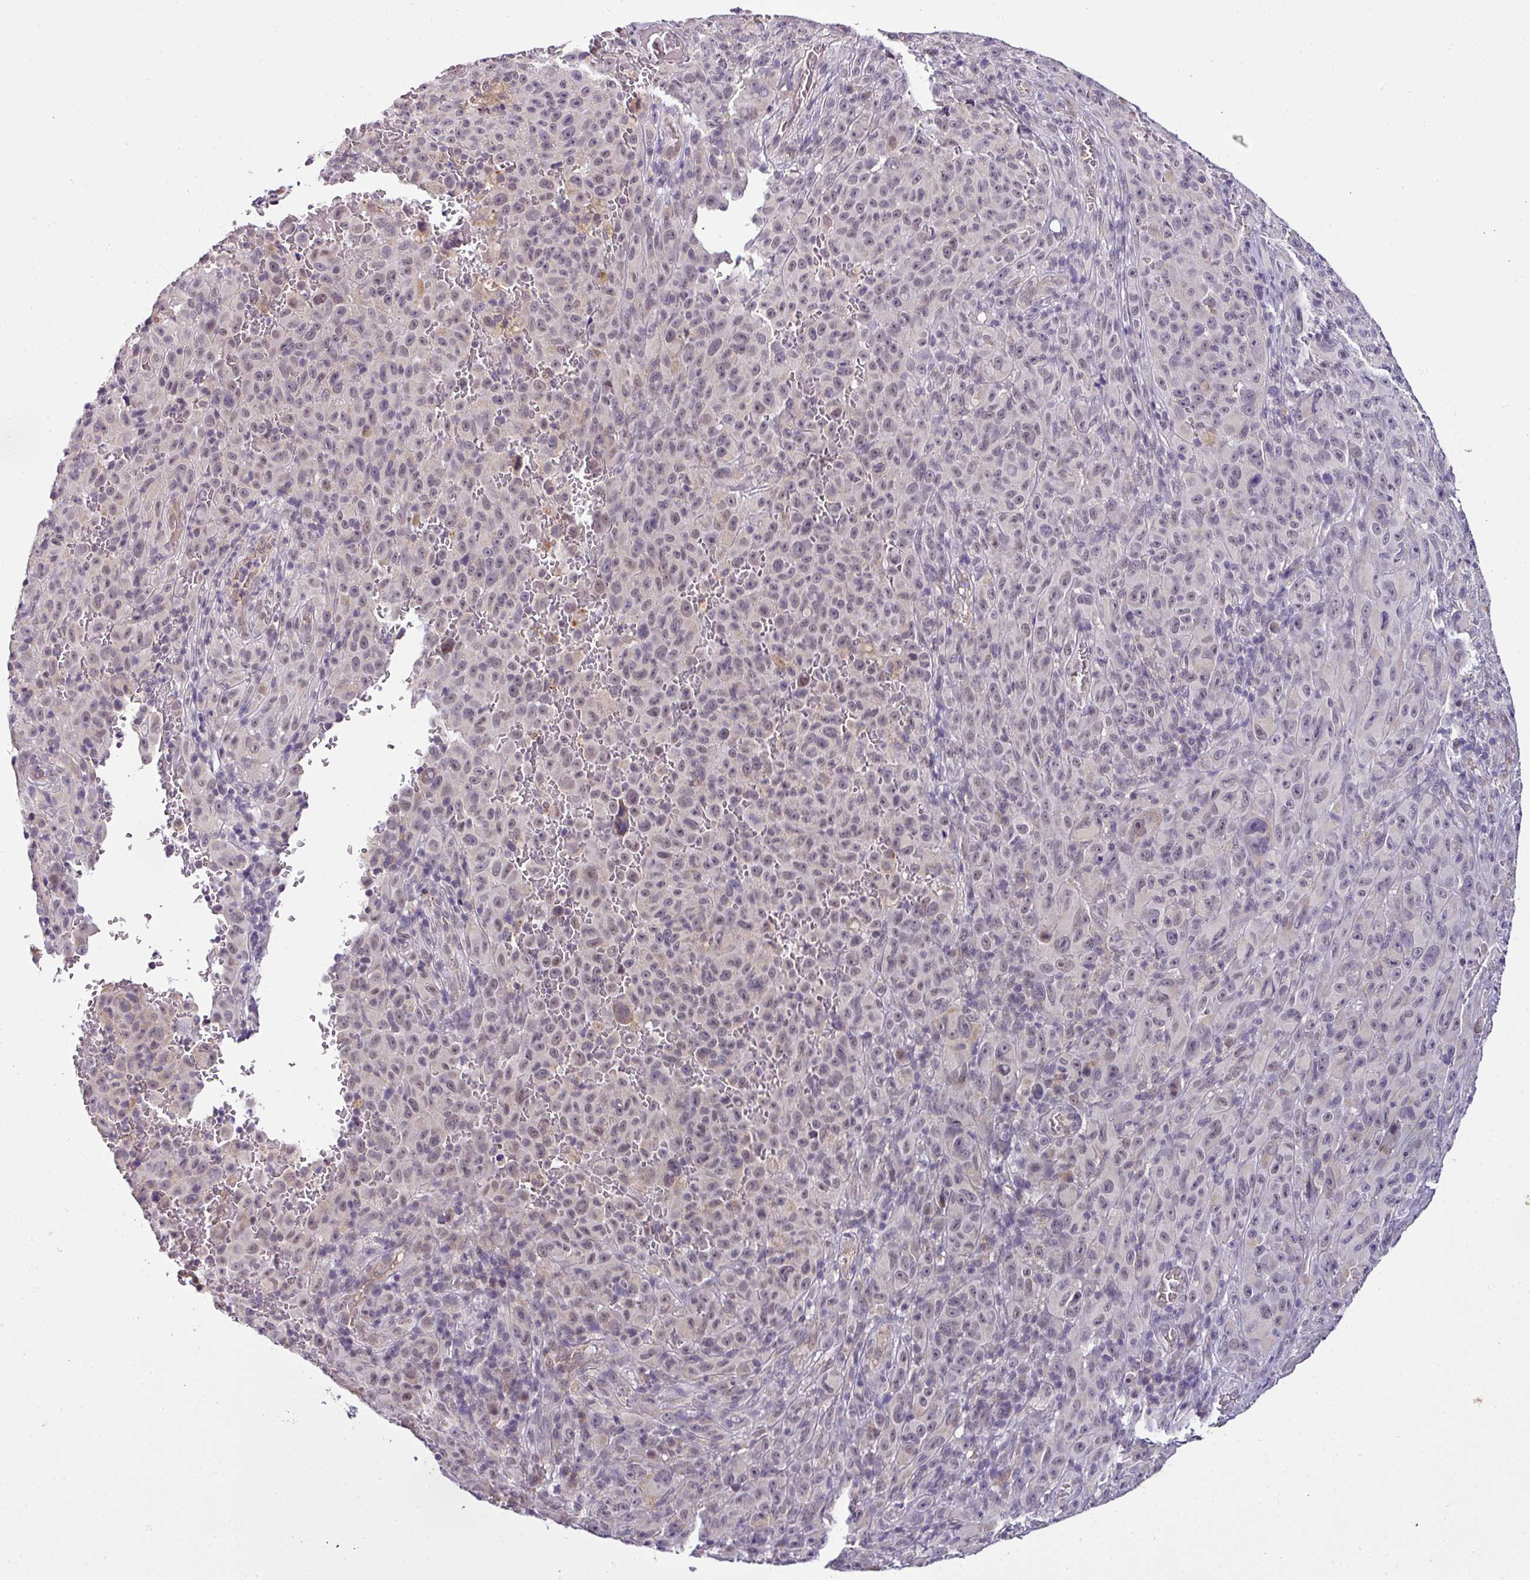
{"staining": {"intensity": "weak", "quantity": "<25%", "location": "nuclear"}, "tissue": "melanoma", "cell_type": "Tumor cells", "image_type": "cancer", "snomed": [{"axis": "morphology", "description": "Malignant melanoma, NOS"}, {"axis": "topography", "description": "Skin"}], "caption": "There is no significant staining in tumor cells of malignant melanoma. (DAB (3,3'-diaminobenzidine) immunohistochemistry visualized using brightfield microscopy, high magnification).", "gene": "NAPSA", "patient": {"sex": "female", "age": 82}}